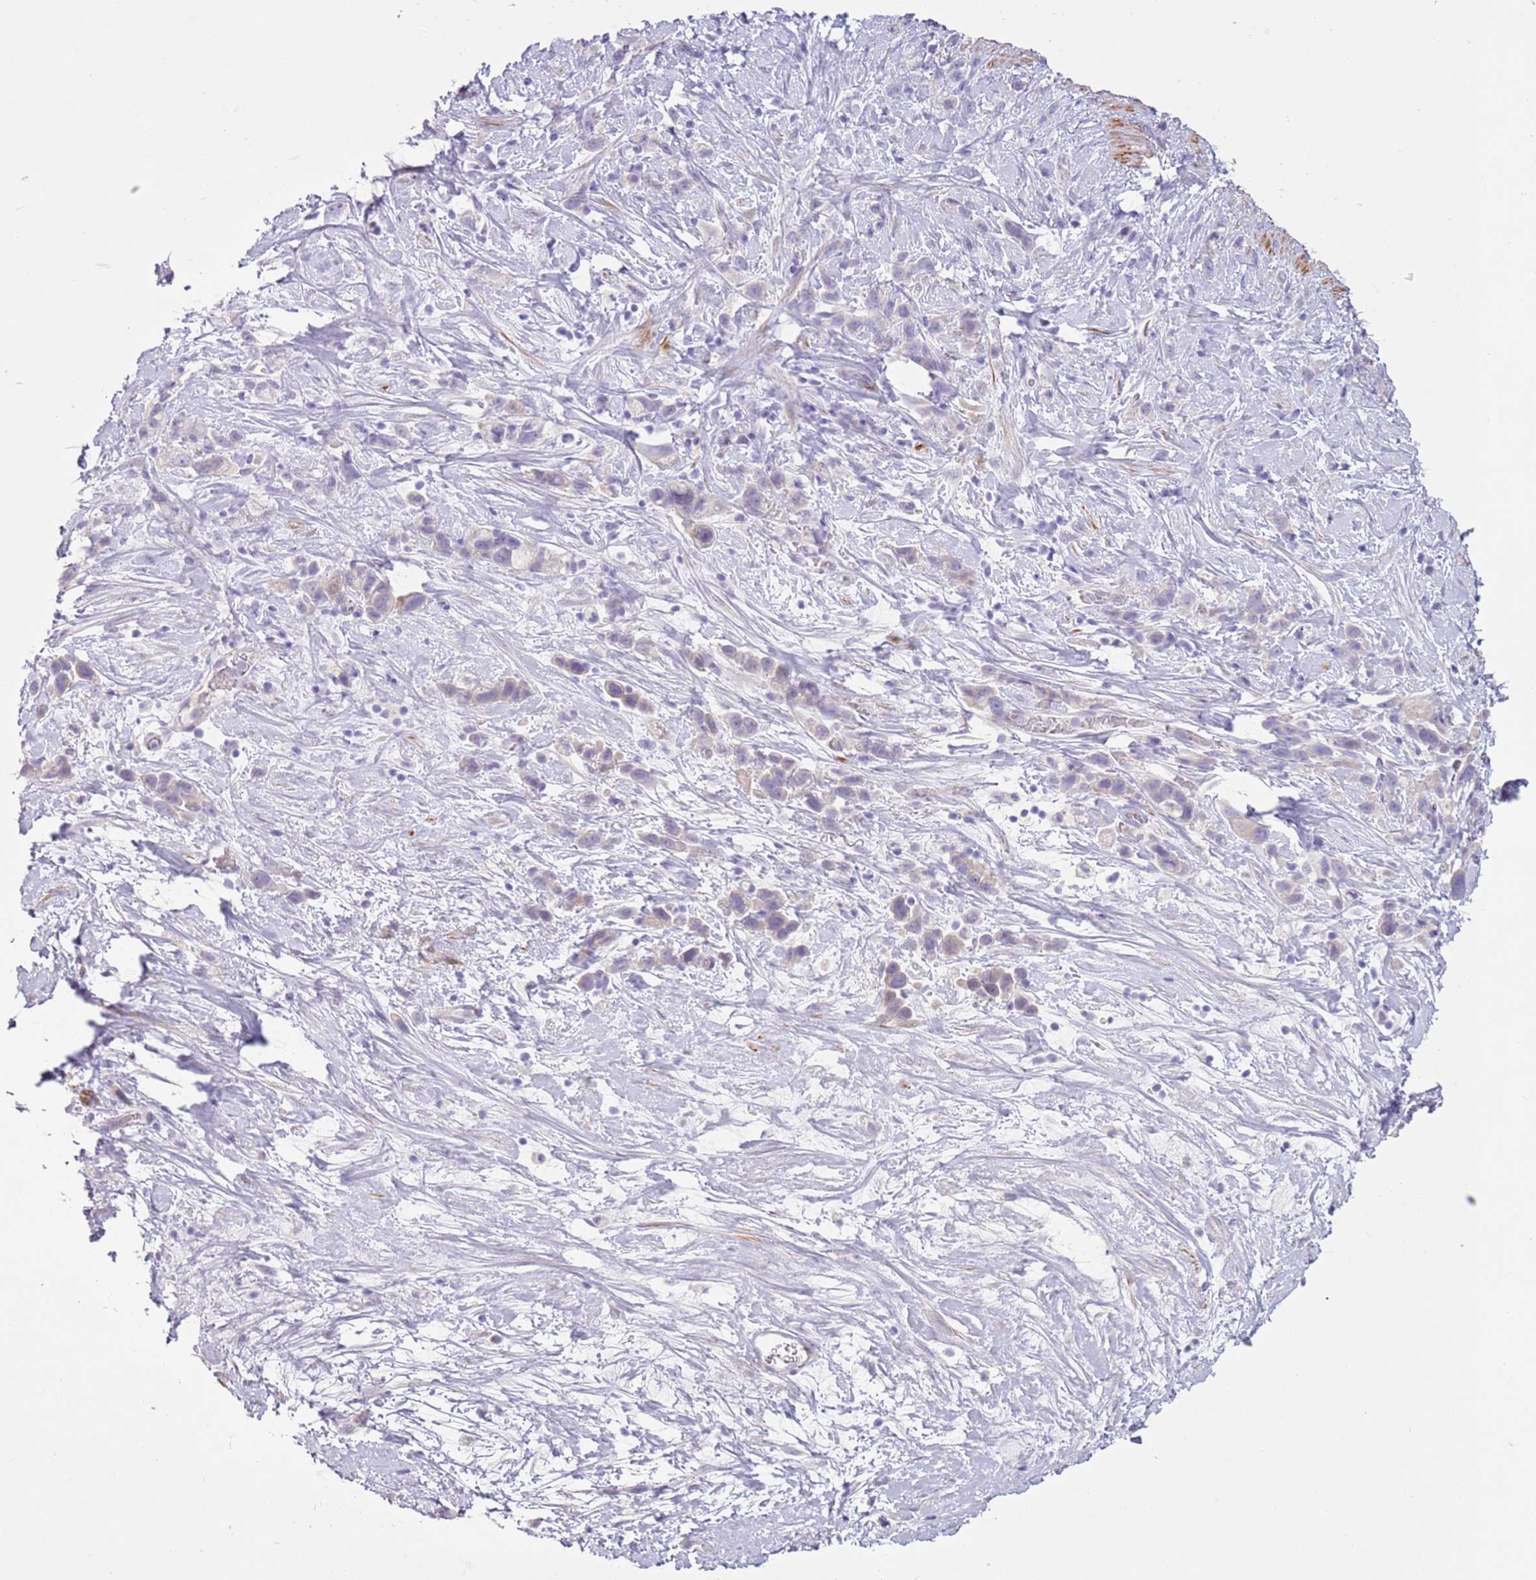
{"staining": {"intensity": "weak", "quantity": "<25%", "location": "cytoplasmic/membranous"}, "tissue": "stomach cancer", "cell_type": "Tumor cells", "image_type": "cancer", "snomed": [{"axis": "morphology", "description": "Adenocarcinoma, NOS"}, {"axis": "topography", "description": "Stomach"}], "caption": "A histopathology image of stomach cancer stained for a protein demonstrates no brown staining in tumor cells.", "gene": "ZNF239", "patient": {"sex": "female", "age": 65}}